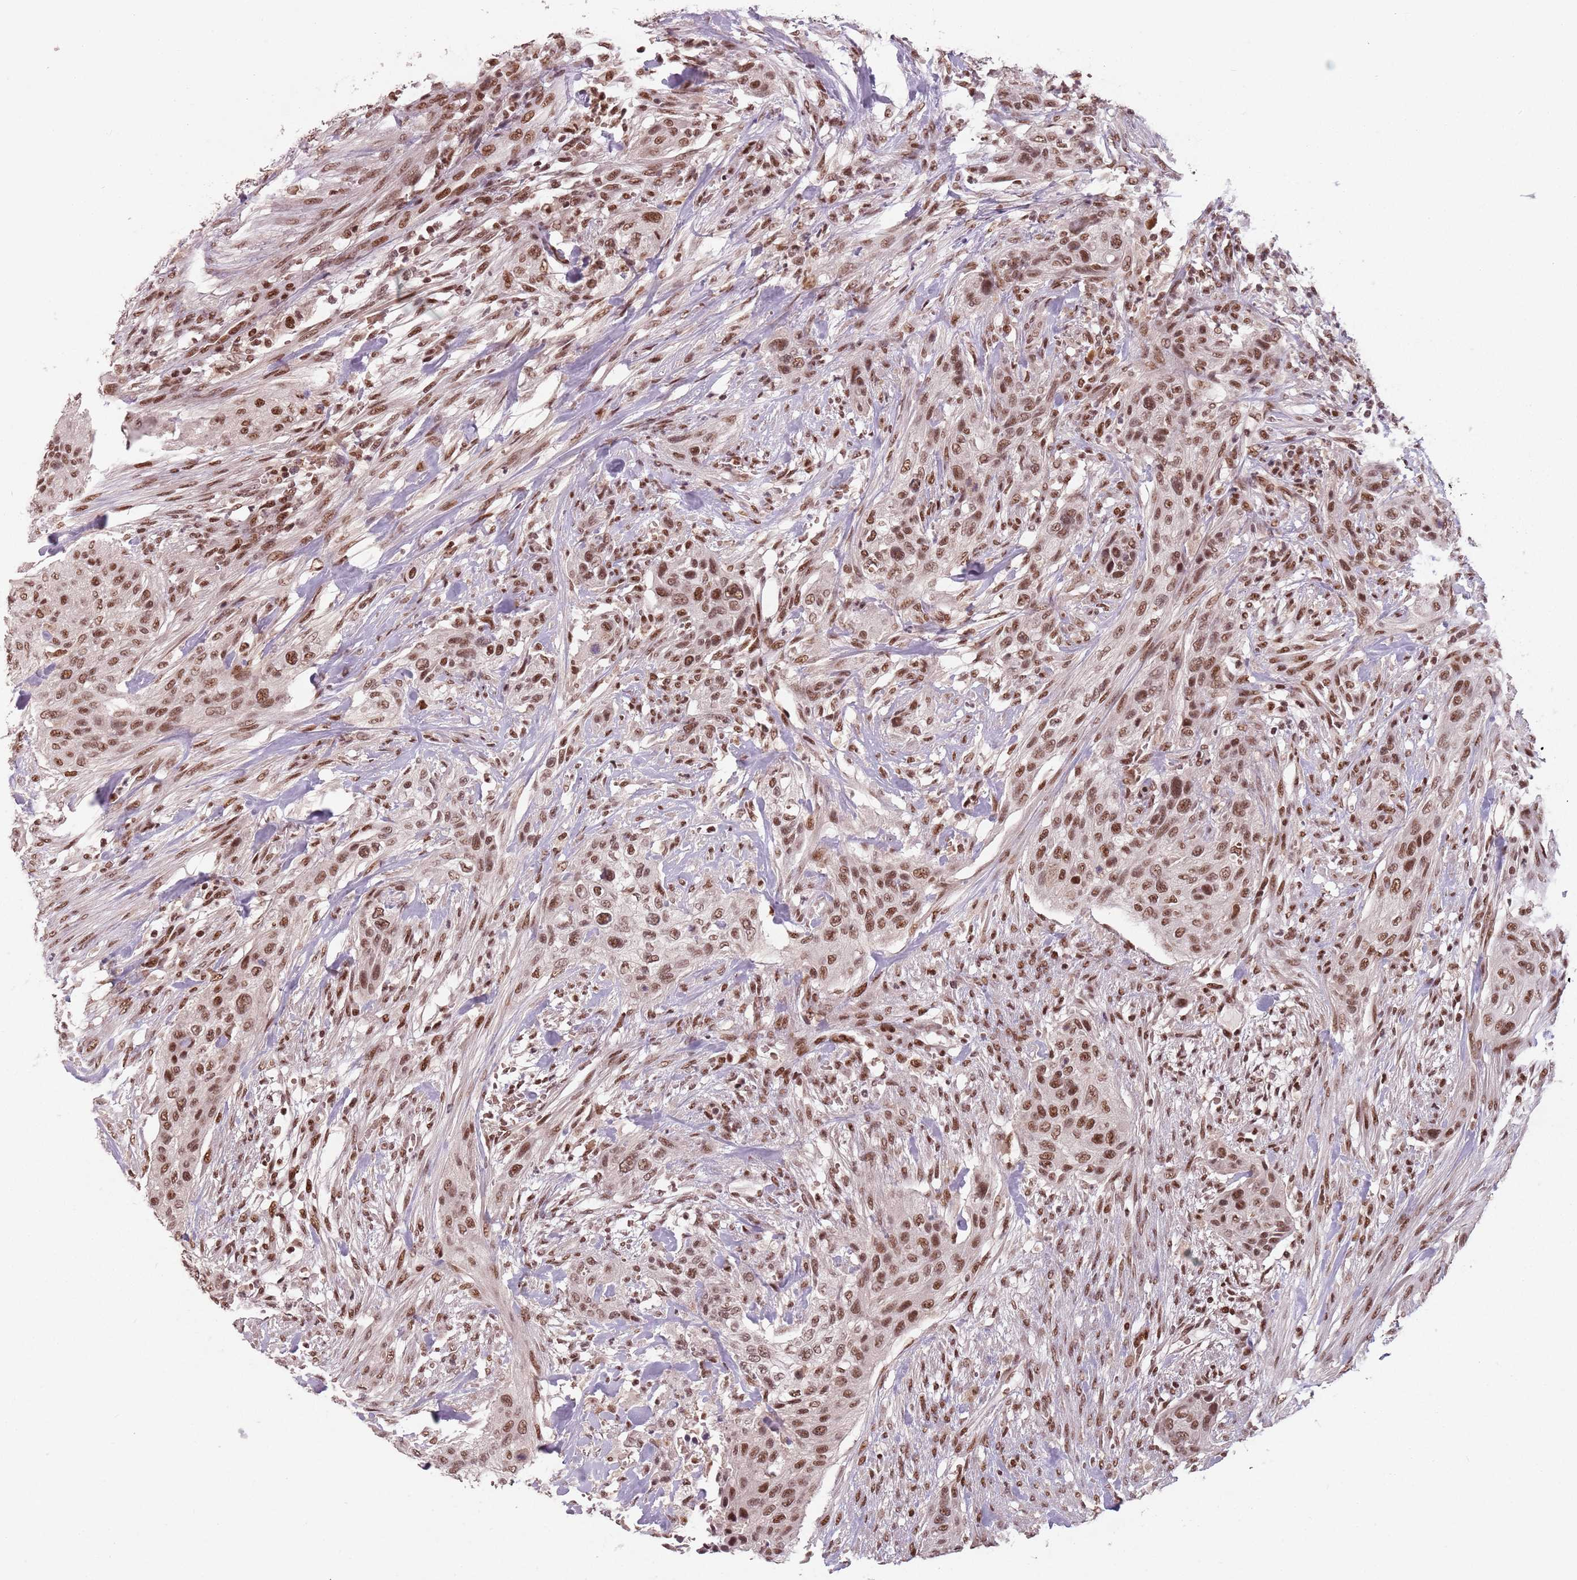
{"staining": {"intensity": "moderate", "quantity": ">75%", "location": "nuclear"}, "tissue": "urothelial cancer", "cell_type": "Tumor cells", "image_type": "cancer", "snomed": [{"axis": "morphology", "description": "Urothelial carcinoma, High grade"}, {"axis": "topography", "description": "Urinary bladder"}], "caption": "Immunohistochemical staining of urothelial cancer exhibits medium levels of moderate nuclear protein positivity in about >75% of tumor cells. (DAB IHC, brown staining for protein, blue staining for nuclei).", "gene": "NCBP1", "patient": {"sex": "male", "age": 35}}